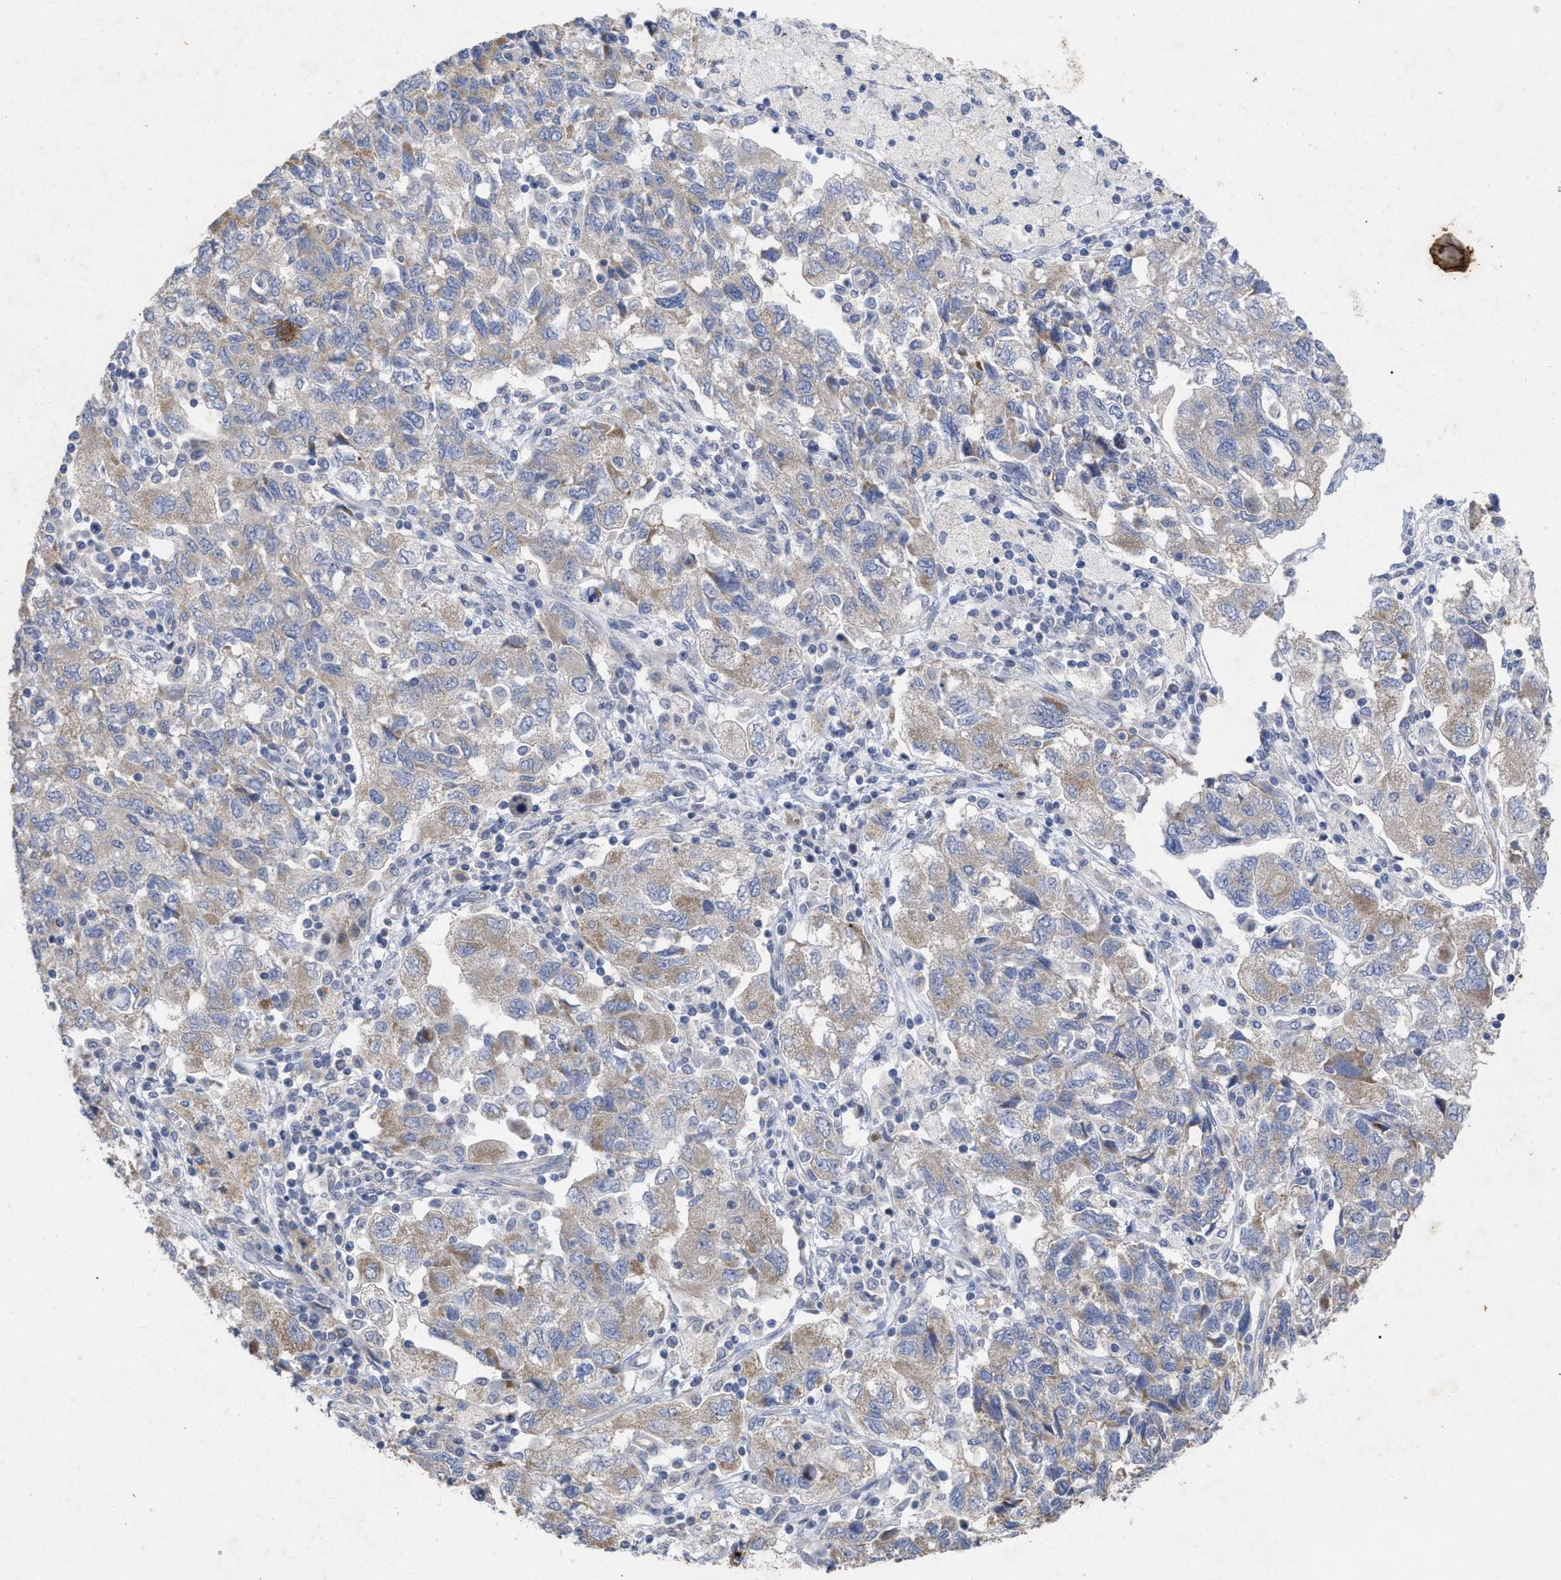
{"staining": {"intensity": "weak", "quantity": ">75%", "location": "cytoplasmic/membranous"}, "tissue": "ovarian cancer", "cell_type": "Tumor cells", "image_type": "cancer", "snomed": [{"axis": "morphology", "description": "Carcinoma, NOS"}, {"axis": "morphology", "description": "Cystadenocarcinoma, serous, NOS"}, {"axis": "topography", "description": "Ovary"}], "caption": "Ovarian cancer was stained to show a protein in brown. There is low levels of weak cytoplasmic/membranous positivity in approximately >75% of tumor cells.", "gene": "VIP", "patient": {"sex": "female", "age": 69}}